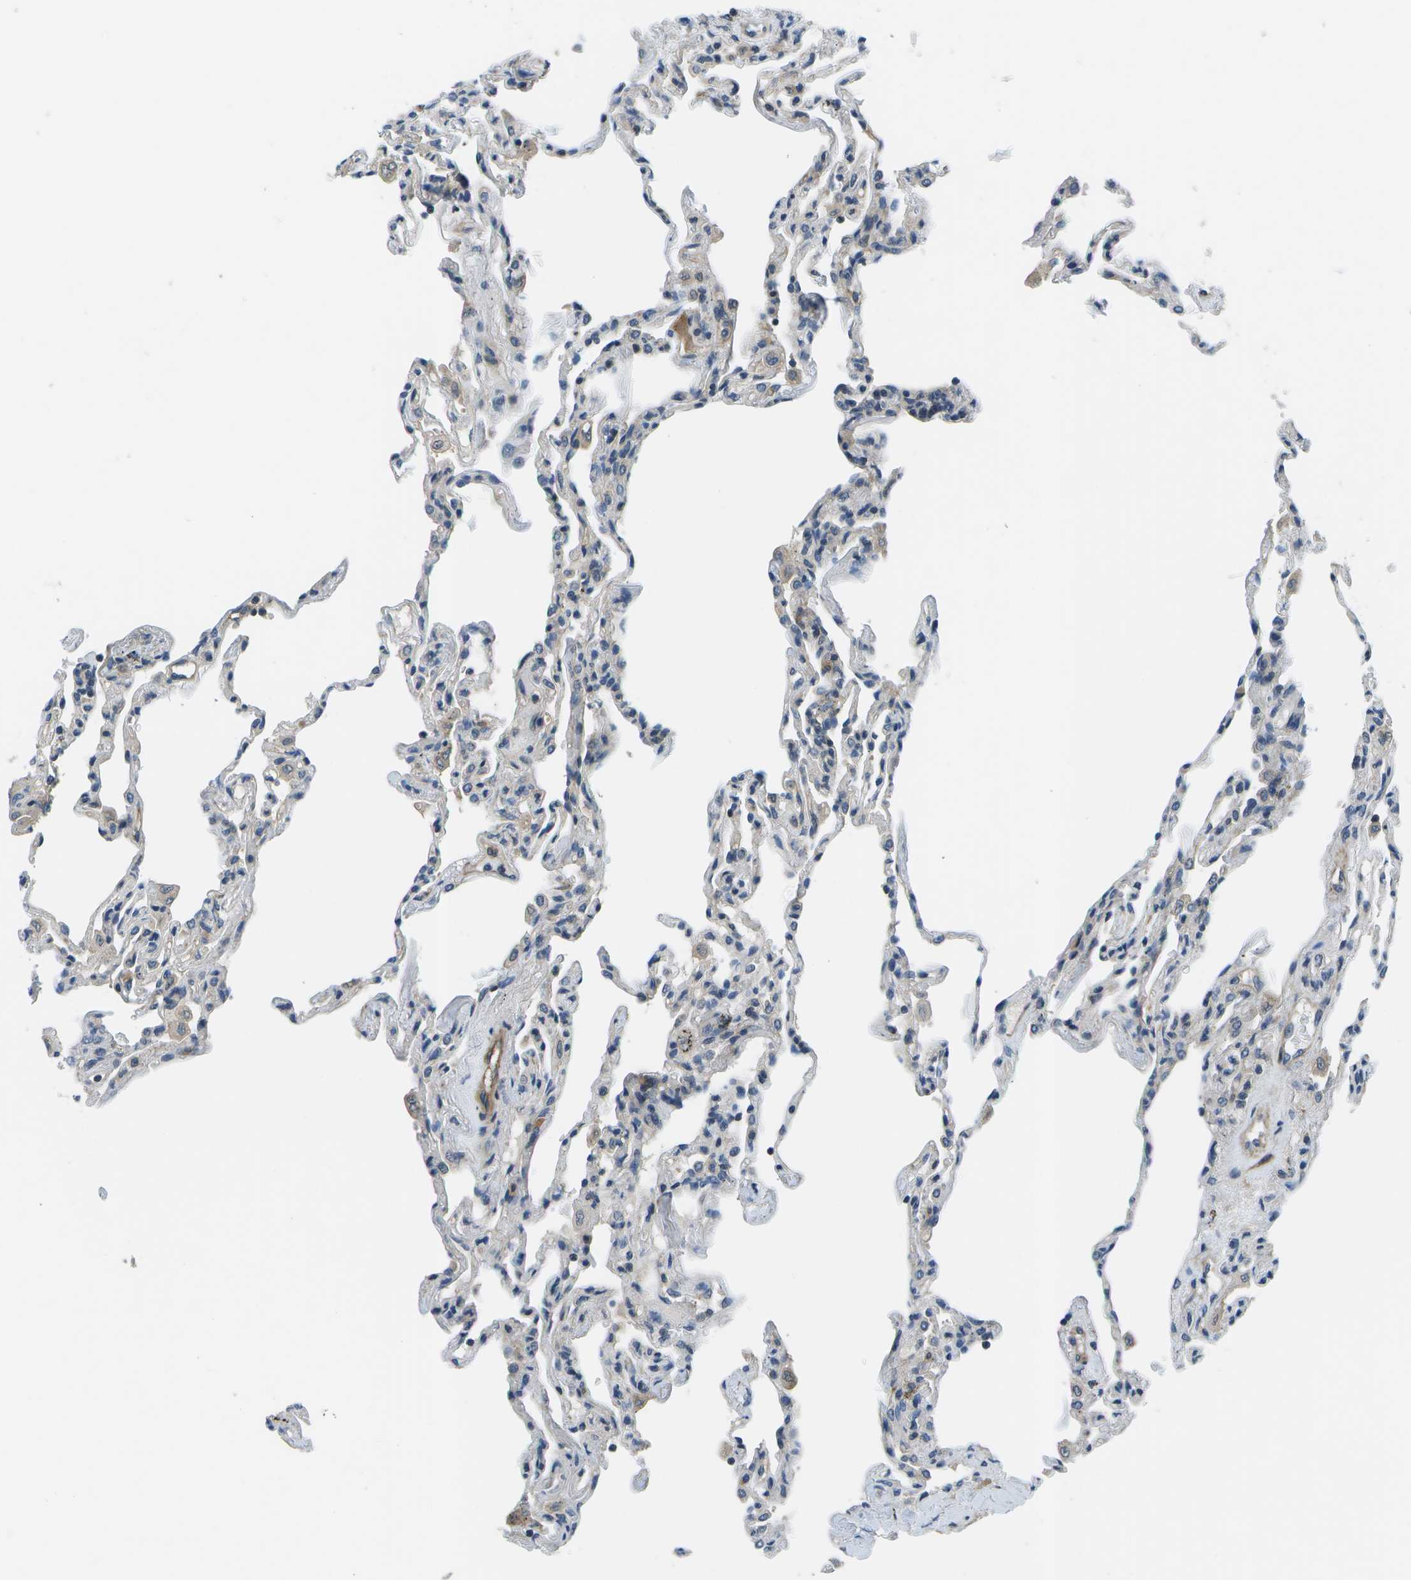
{"staining": {"intensity": "weak", "quantity": "<25%", "location": "cytoplasmic/membranous"}, "tissue": "lung", "cell_type": "Alveolar cells", "image_type": "normal", "snomed": [{"axis": "morphology", "description": "Normal tissue, NOS"}, {"axis": "topography", "description": "Lung"}], "caption": "This is a micrograph of immunohistochemistry staining of unremarkable lung, which shows no positivity in alveolar cells.", "gene": "ENPP5", "patient": {"sex": "male", "age": 59}}